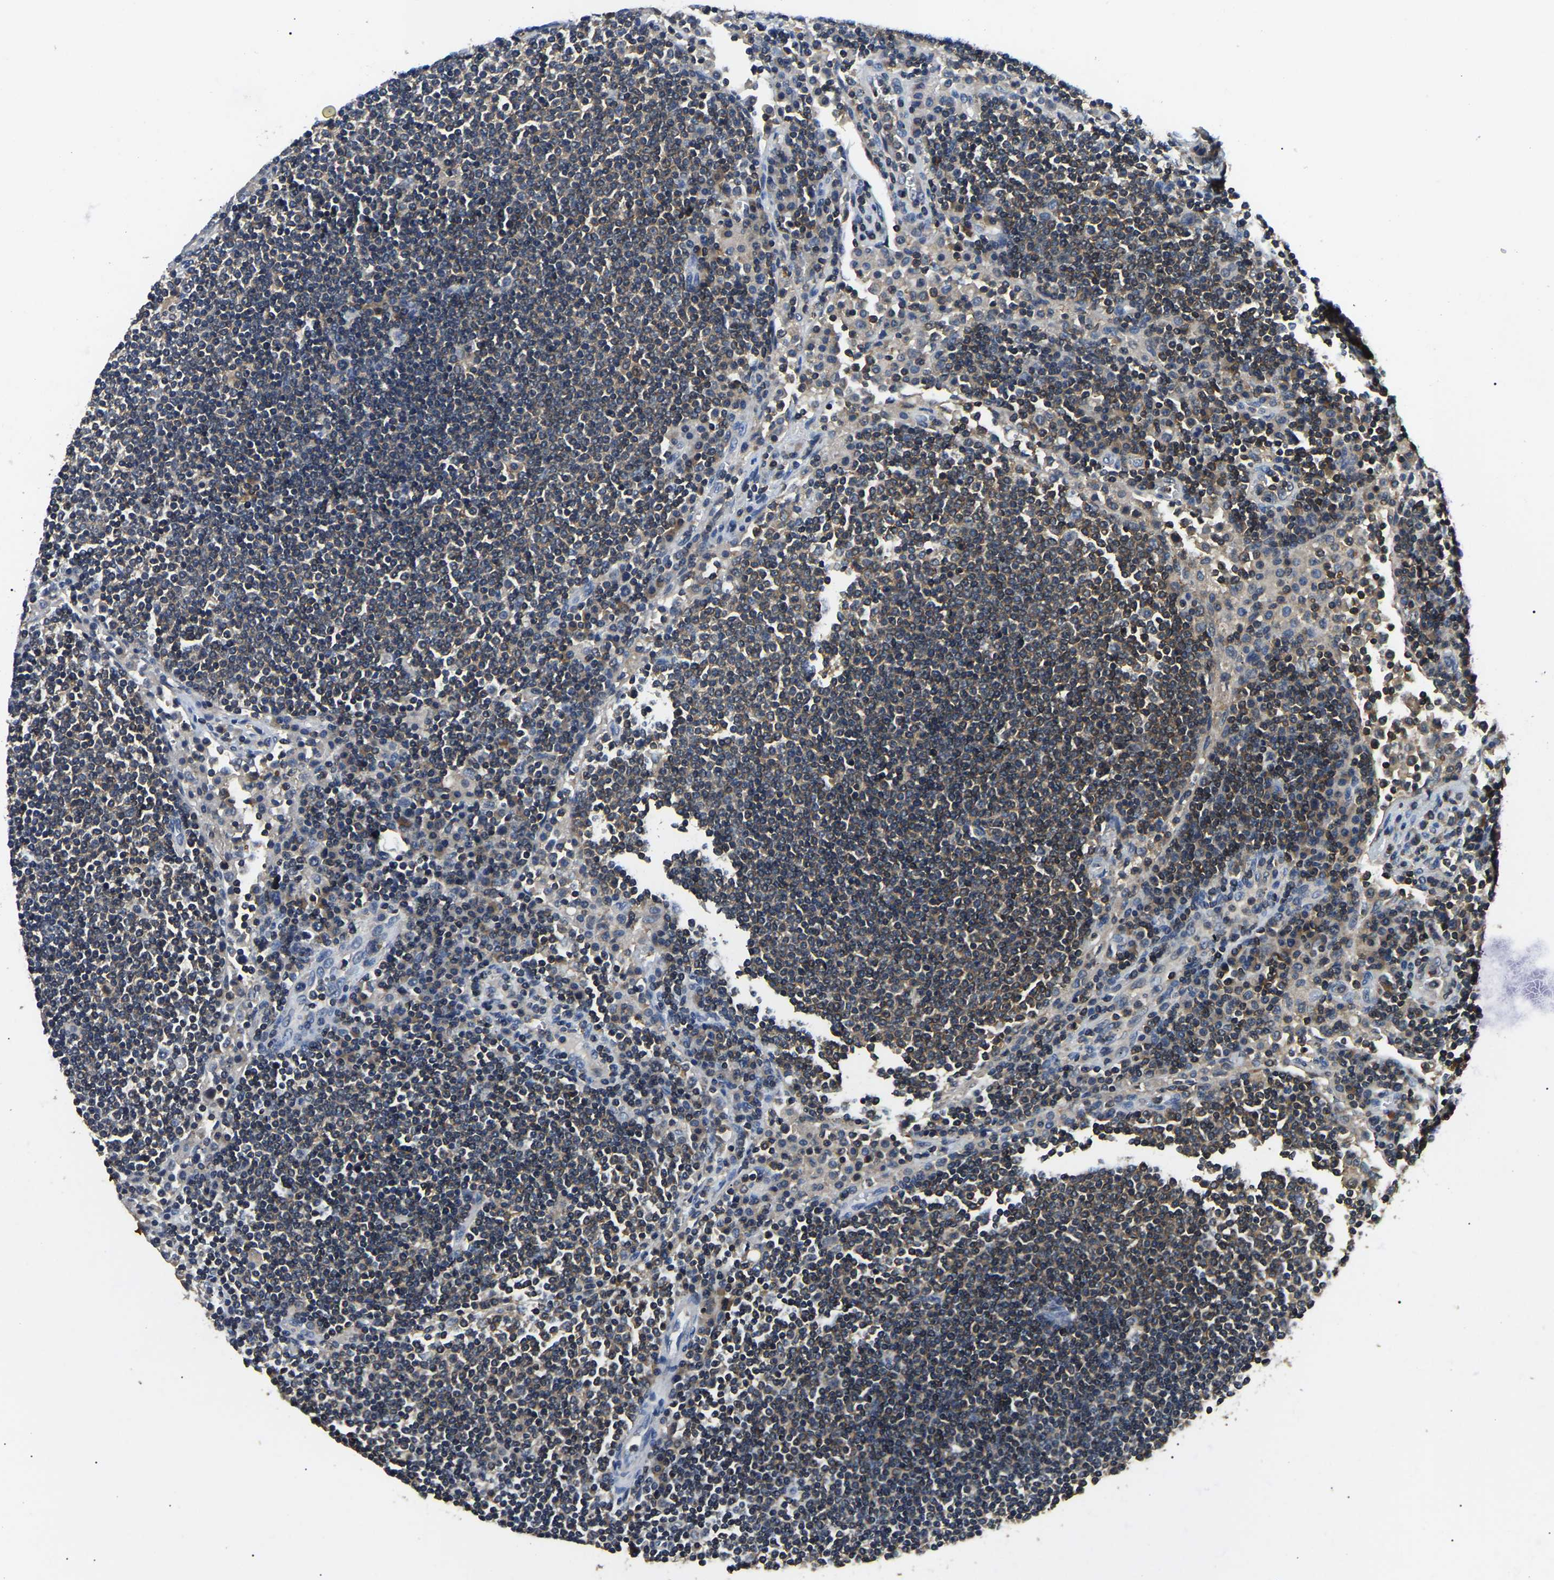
{"staining": {"intensity": "weak", "quantity": "25%-75%", "location": "cytoplasmic/membranous"}, "tissue": "lymph node", "cell_type": "Germinal center cells", "image_type": "normal", "snomed": [{"axis": "morphology", "description": "Normal tissue, NOS"}, {"axis": "topography", "description": "Lymph node"}], "caption": "Approximately 25%-75% of germinal center cells in benign lymph node display weak cytoplasmic/membranous protein staining as visualized by brown immunohistochemical staining.", "gene": "SMPD2", "patient": {"sex": "female", "age": 53}}